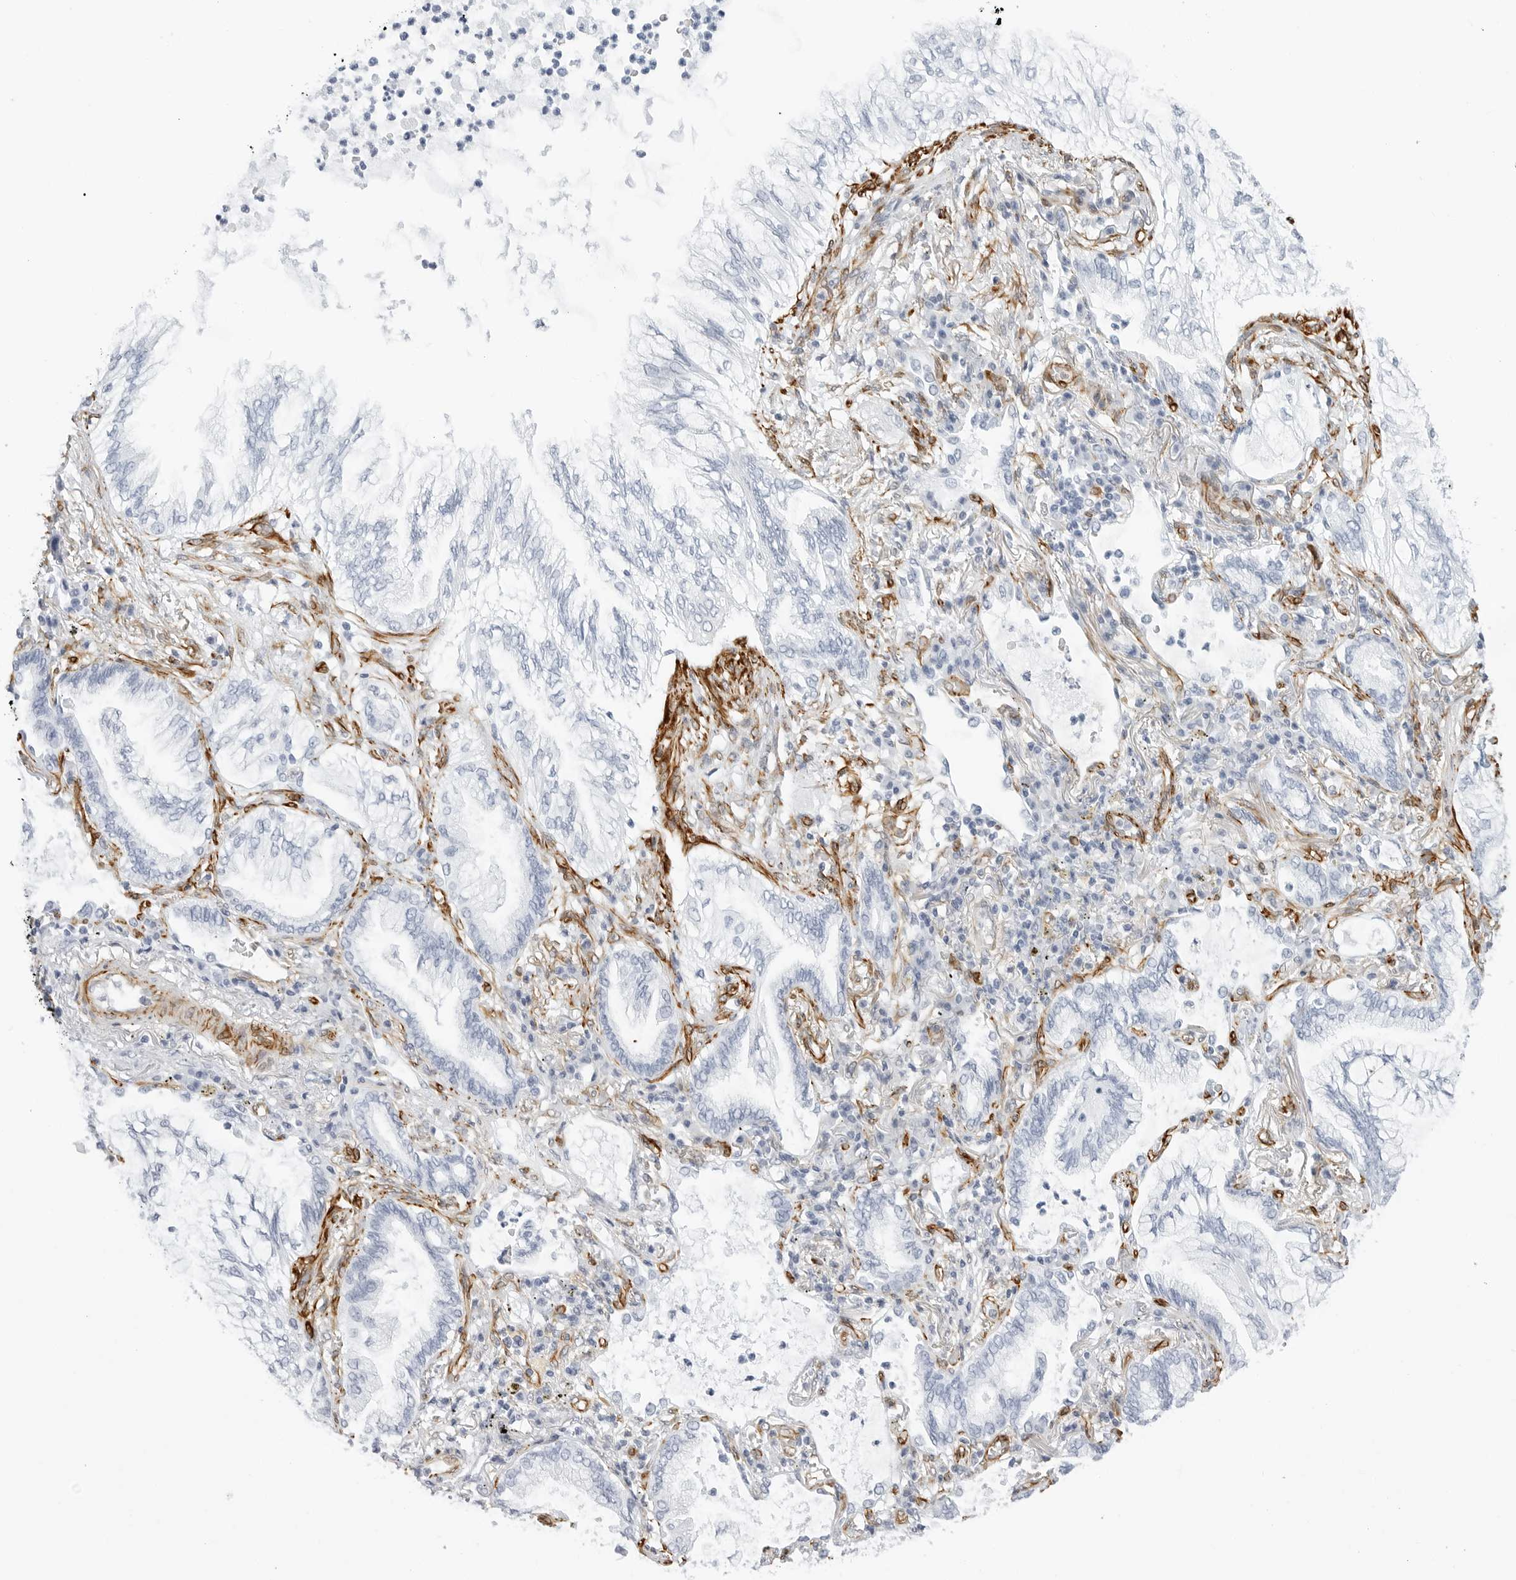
{"staining": {"intensity": "negative", "quantity": "none", "location": "none"}, "tissue": "lung cancer", "cell_type": "Tumor cells", "image_type": "cancer", "snomed": [{"axis": "morphology", "description": "Adenocarcinoma, NOS"}, {"axis": "topography", "description": "Lung"}], "caption": "Human adenocarcinoma (lung) stained for a protein using IHC demonstrates no staining in tumor cells.", "gene": "NES", "patient": {"sex": "female", "age": 70}}